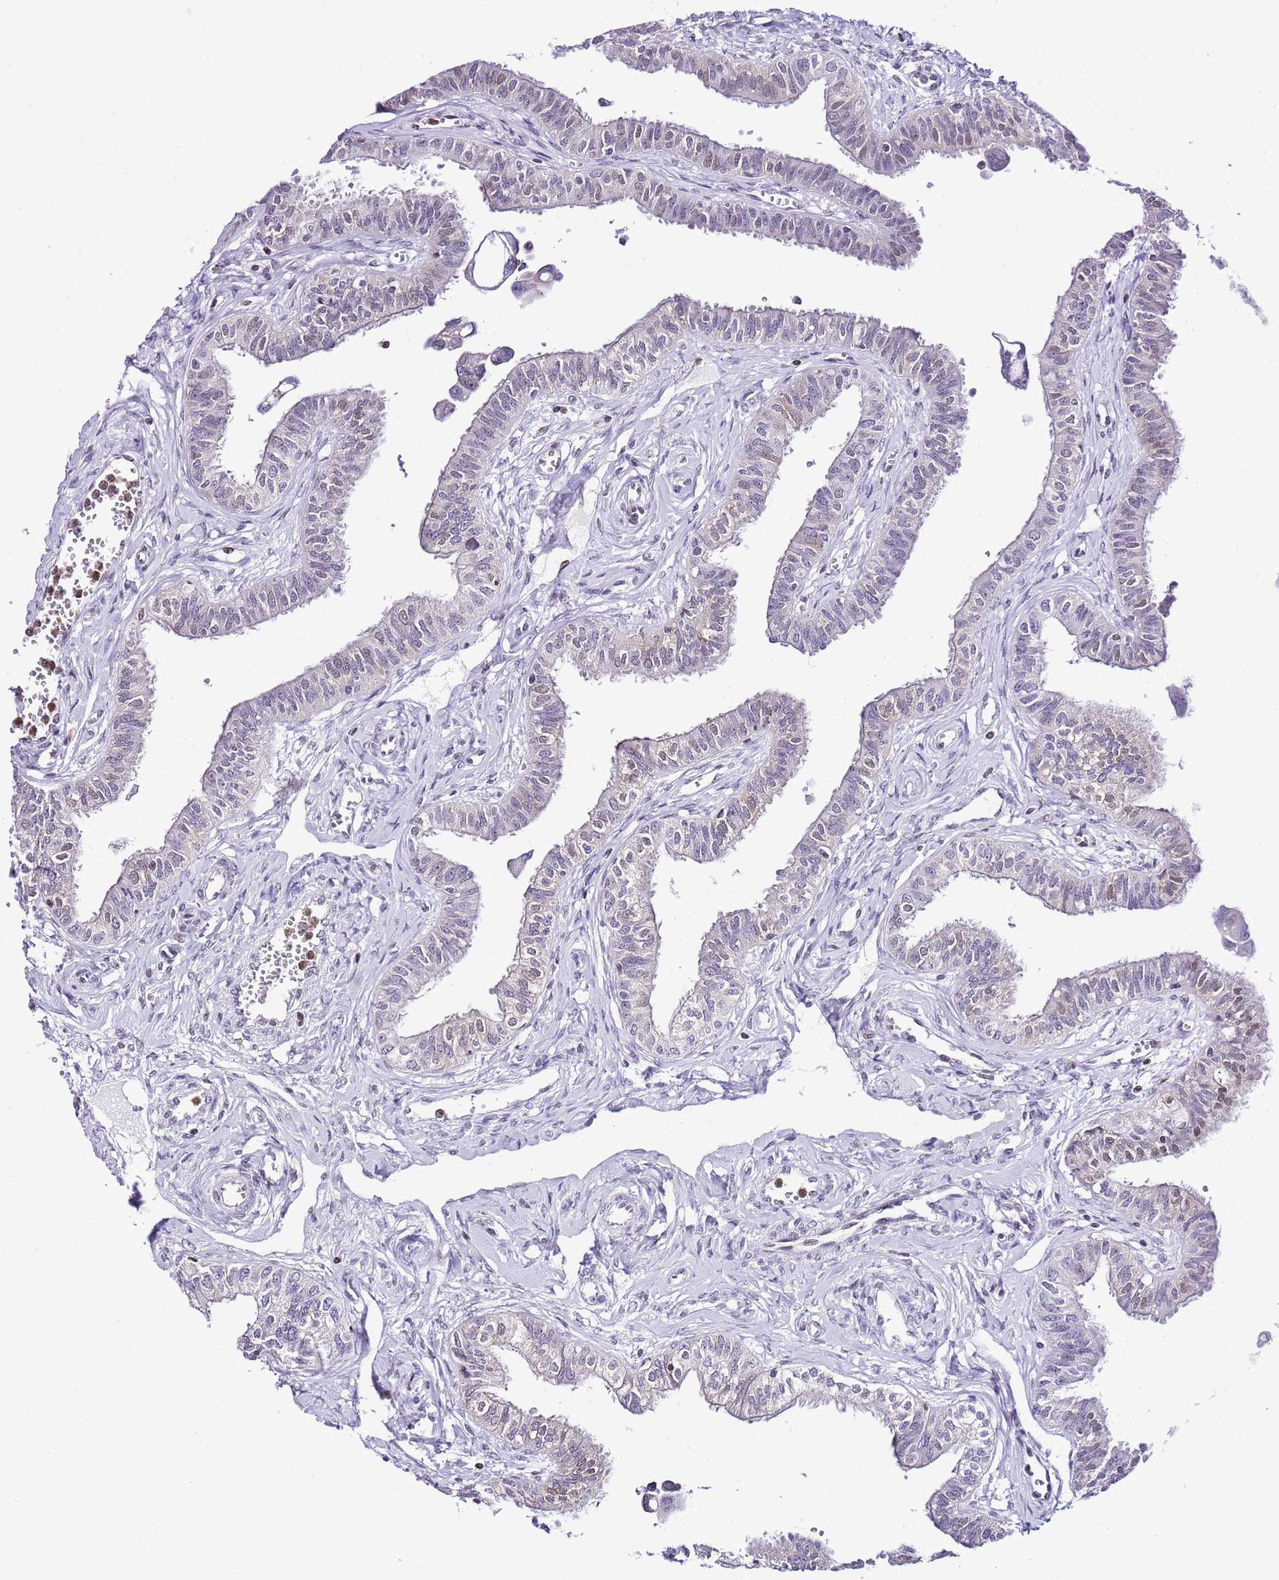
{"staining": {"intensity": "weak", "quantity": "<25%", "location": "nuclear"}, "tissue": "fallopian tube", "cell_type": "Glandular cells", "image_type": "normal", "snomed": [{"axis": "morphology", "description": "Normal tissue, NOS"}, {"axis": "morphology", "description": "Carcinoma, NOS"}, {"axis": "topography", "description": "Fallopian tube"}, {"axis": "topography", "description": "Ovary"}], "caption": "High magnification brightfield microscopy of benign fallopian tube stained with DAB (brown) and counterstained with hematoxylin (blue): glandular cells show no significant positivity.", "gene": "PRR15", "patient": {"sex": "female", "age": 59}}